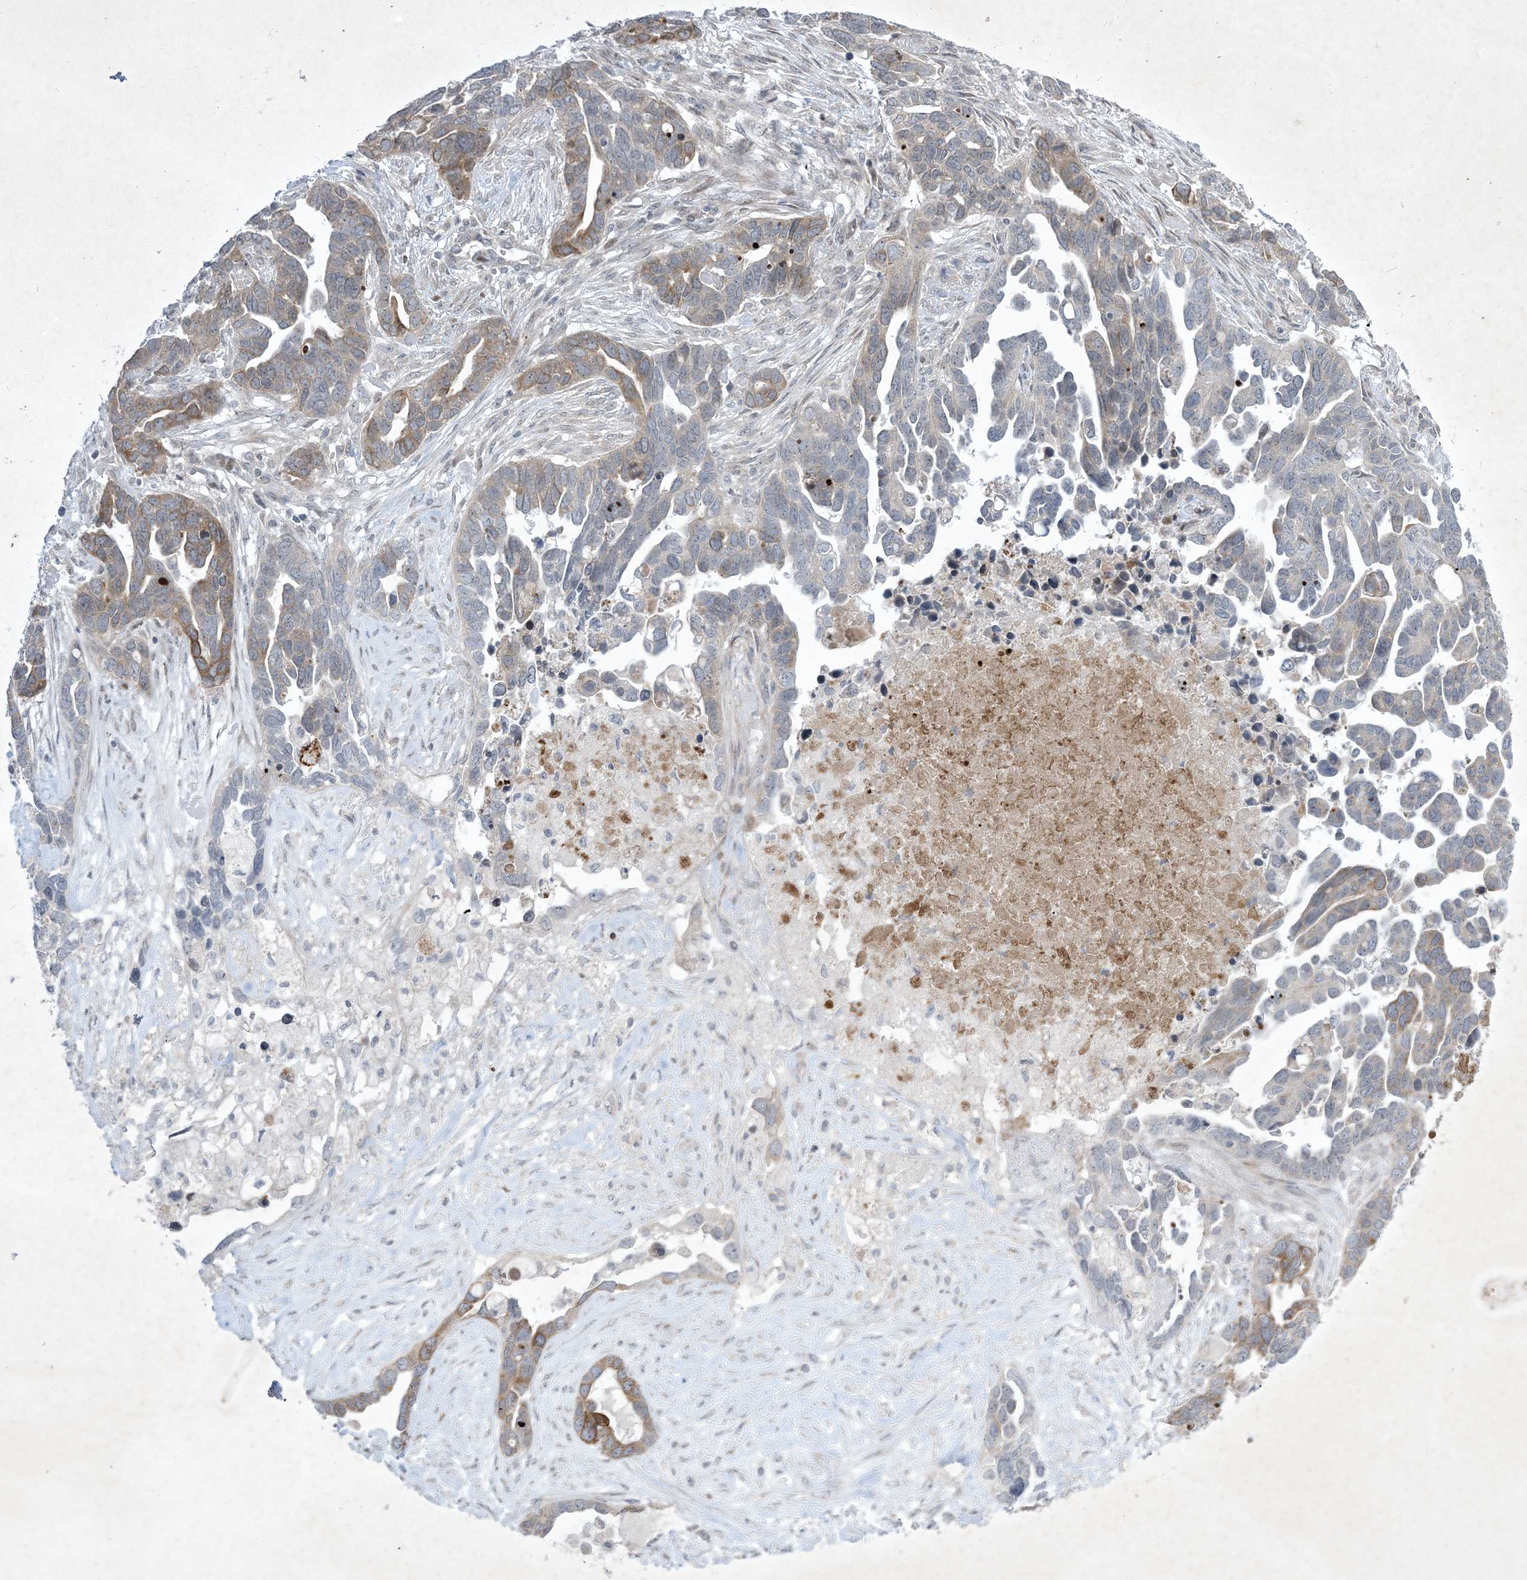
{"staining": {"intensity": "moderate", "quantity": "<25%", "location": "cytoplasmic/membranous"}, "tissue": "ovarian cancer", "cell_type": "Tumor cells", "image_type": "cancer", "snomed": [{"axis": "morphology", "description": "Cystadenocarcinoma, serous, NOS"}, {"axis": "topography", "description": "Ovary"}], "caption": "Tumor cells demonstrate low levels of moderate cytoplasmic/membranous expression in approximately <25% of cells in ovarian cancer (serous cystadenocarcinoma).", "gene": "SOGA3", "patient": {"sex": "female", "age": 54}}